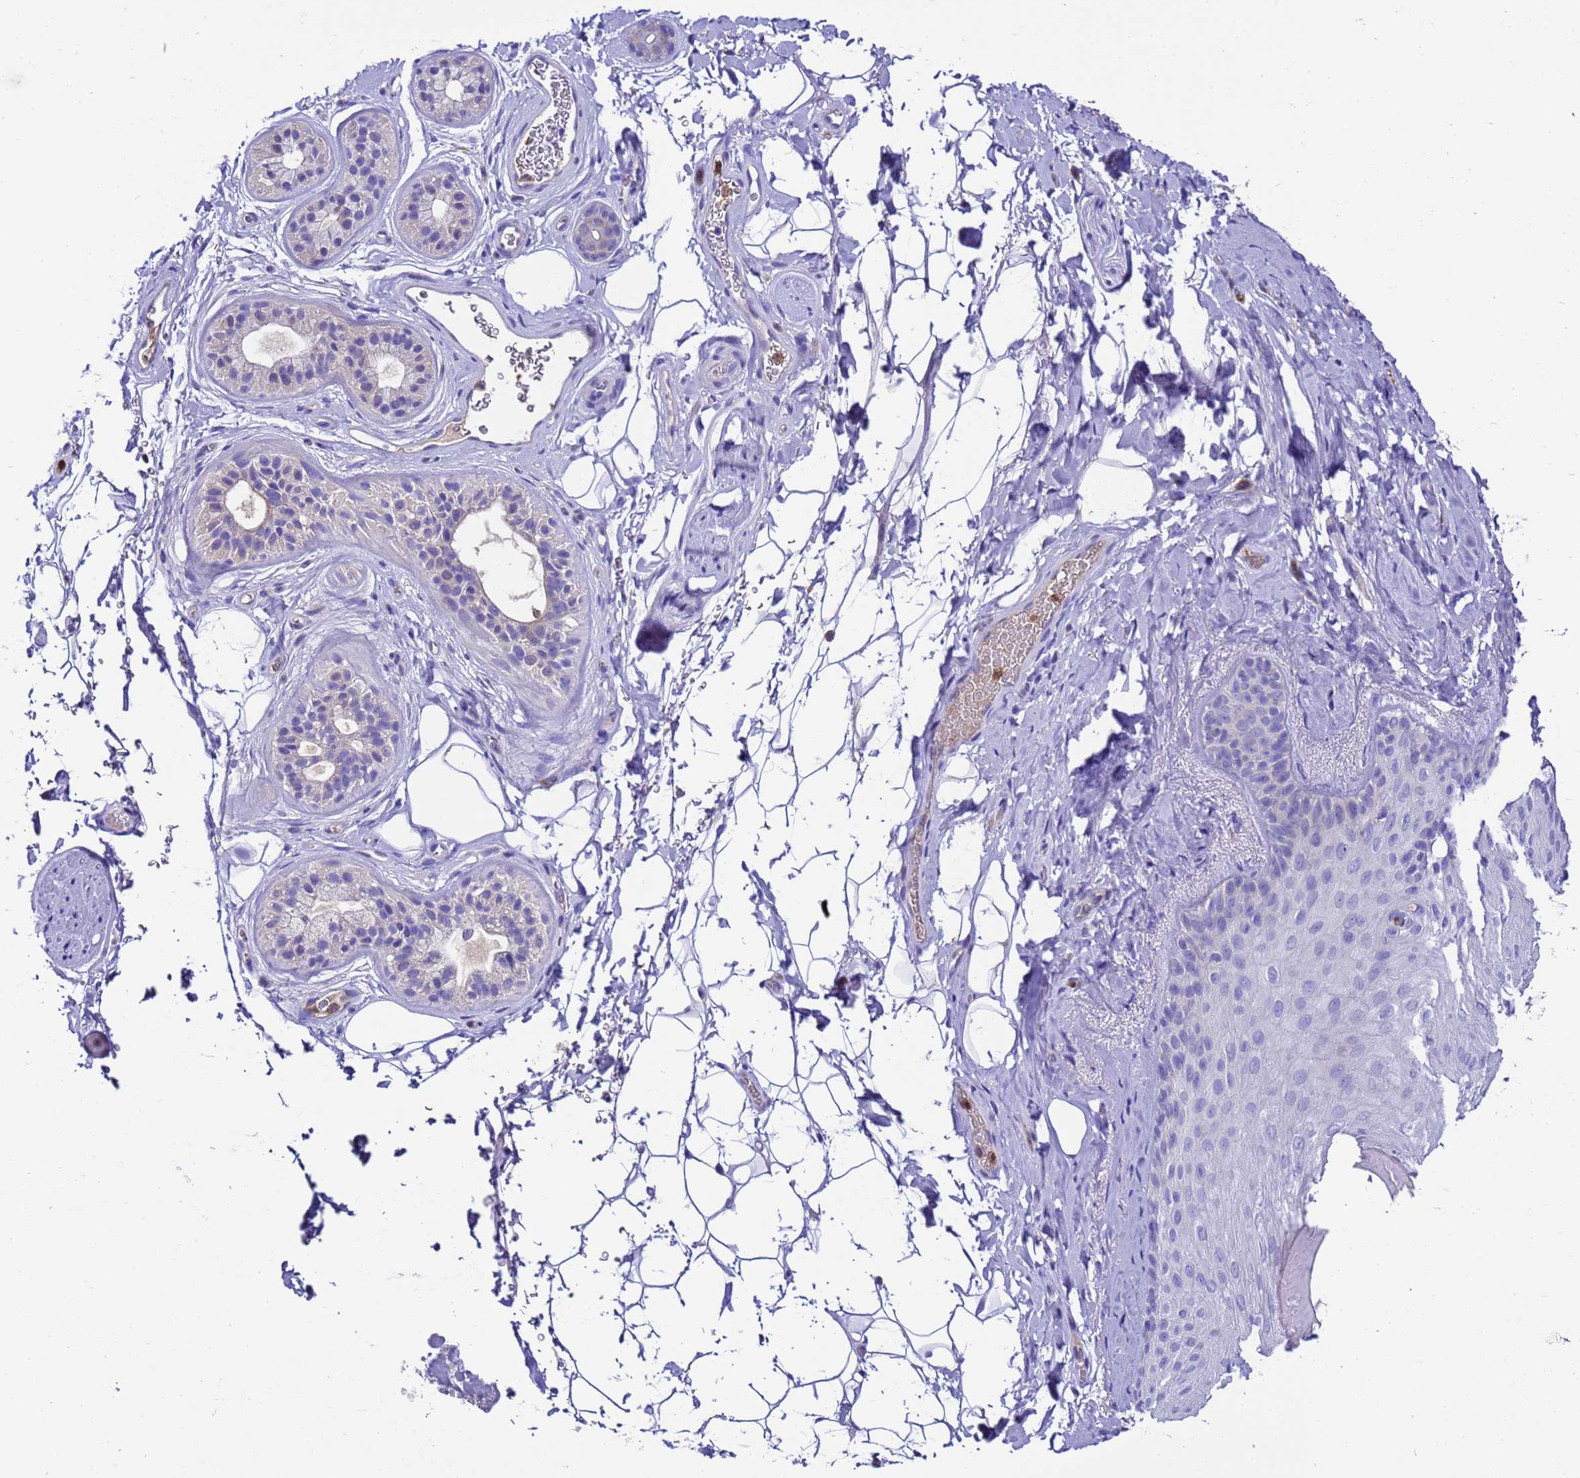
{"staining": {"intensity": "negative", "quantity": "none", "location": "none"}, "tissue": "skin", "cell_type": "Epidermal cells", "image_type": "normal", "snomed": [{"axis": "morphology", "description": "Normal tissue, NOS"}, {"axis": "topography", "description": "Anal"}], "caption": "Photomicrograph shows no protein expression in epidermal cells of benign skin. The staining was performed using DAB to visualize the protein expression in brown, while the nuclei were stained in blue with hematoxylin (Magnification: 20x).", "gene": "UGT2A1", "patient": {"sex": "male", "age": 44}}